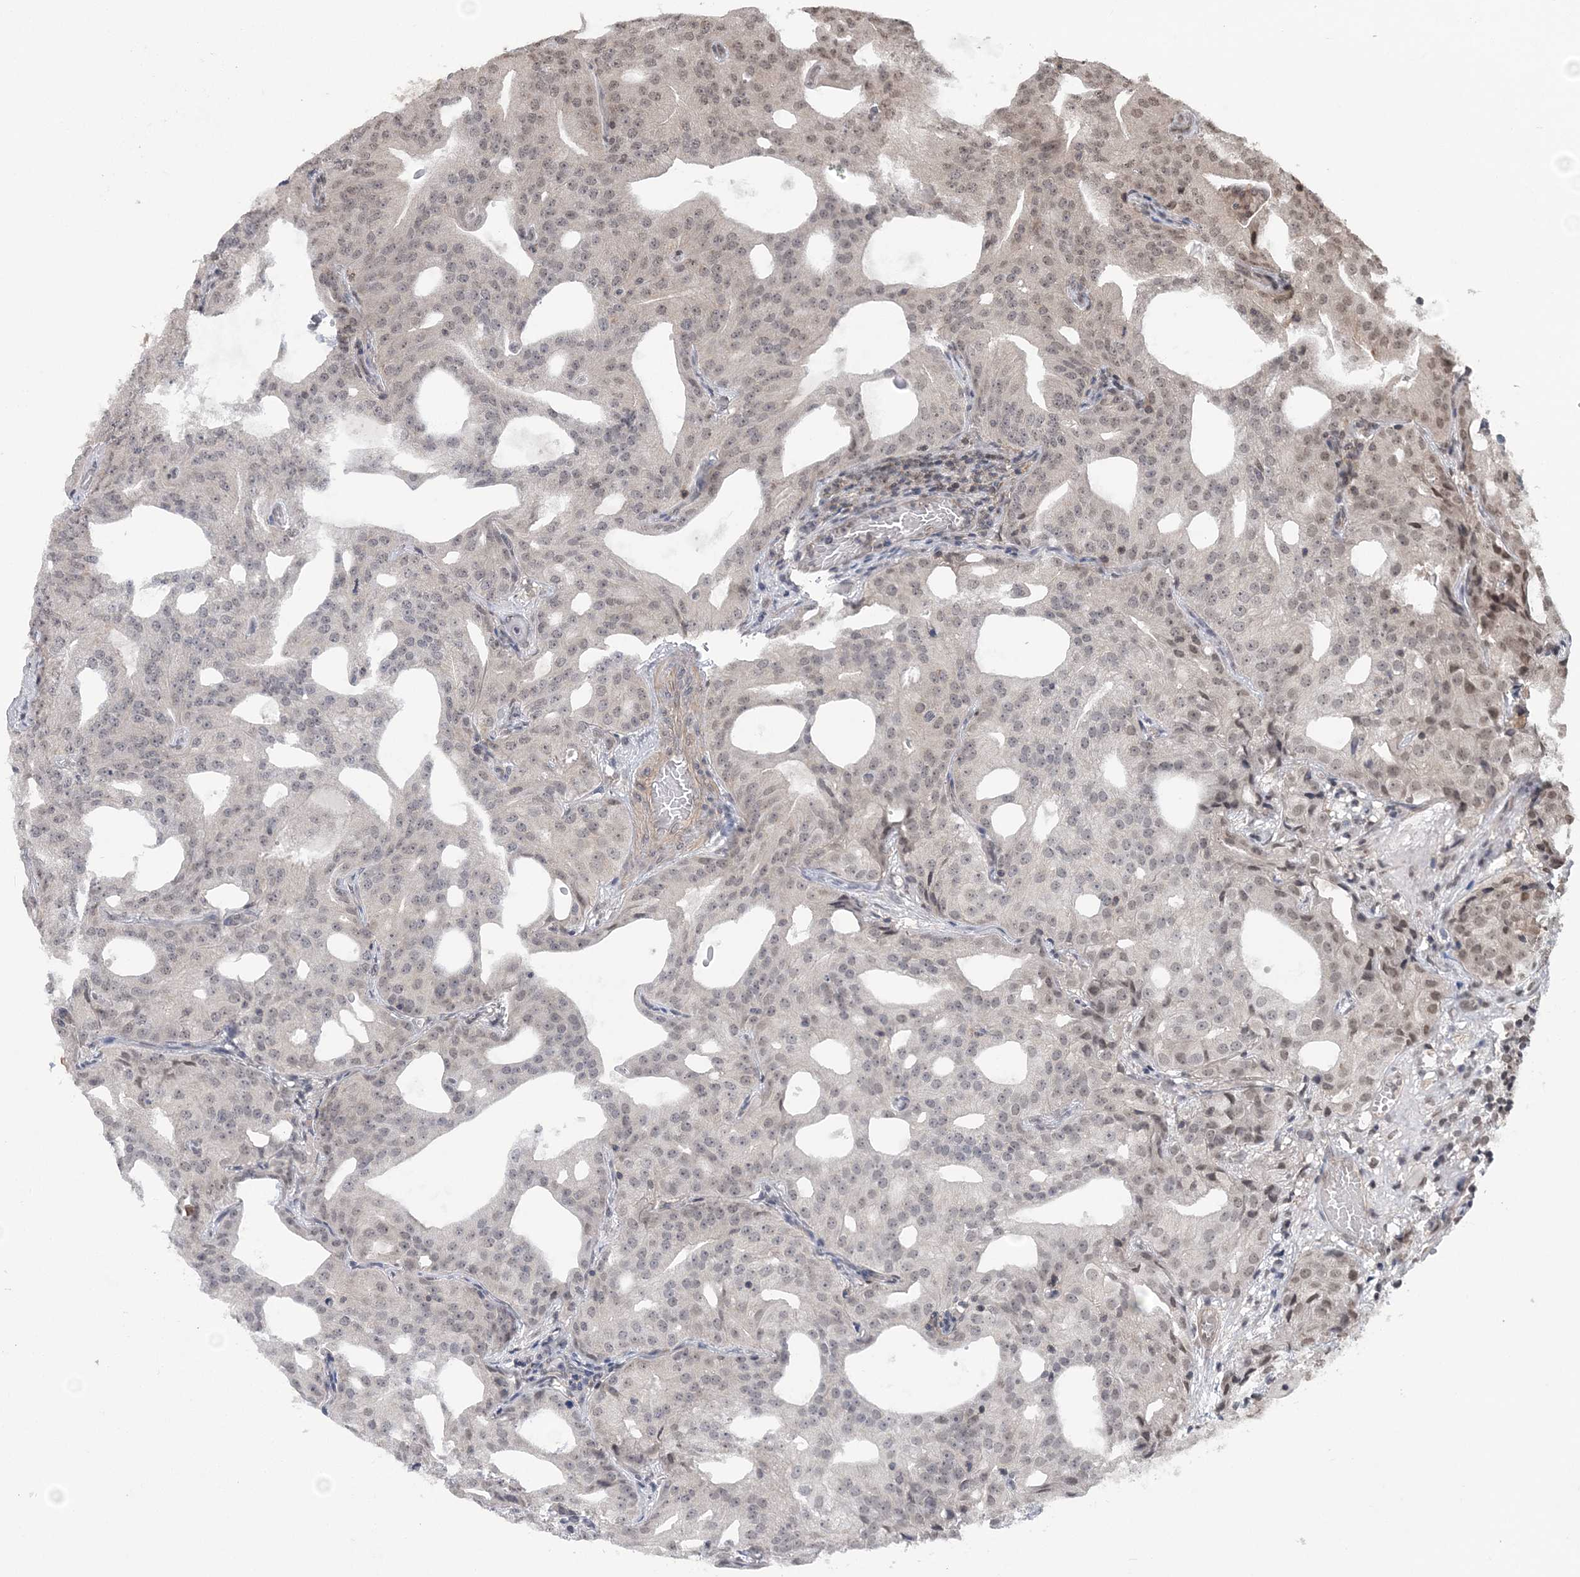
{"staining": {"intensity": "weak", "quantity": "25%-75%", "location": "nuclear"}, "tissue": "prostate cancer", "cell_type": "Tumor cells", "image_type": "cancer", "snomed": [{"axis": "morphology", "description": "Adenocarcinoma, Medium grade"}, {"axis": "topography", "description": "Prostate"}], "caption": "IHC staining of prostate cancer (adenocarcinoma (medium-grade)), which demonstrates low levels of weak nuclear staining in about 25%-75% of tumor cells indicating weak nuclear protein expression. The staining was performed using DAB (3,3'-diaminobenzidine) (brown) for protein detection and nuclei were counterstained in hematoxylin (blue).", "gene": "CCDC152", "patient": {"sex": "male", "age": 88}}